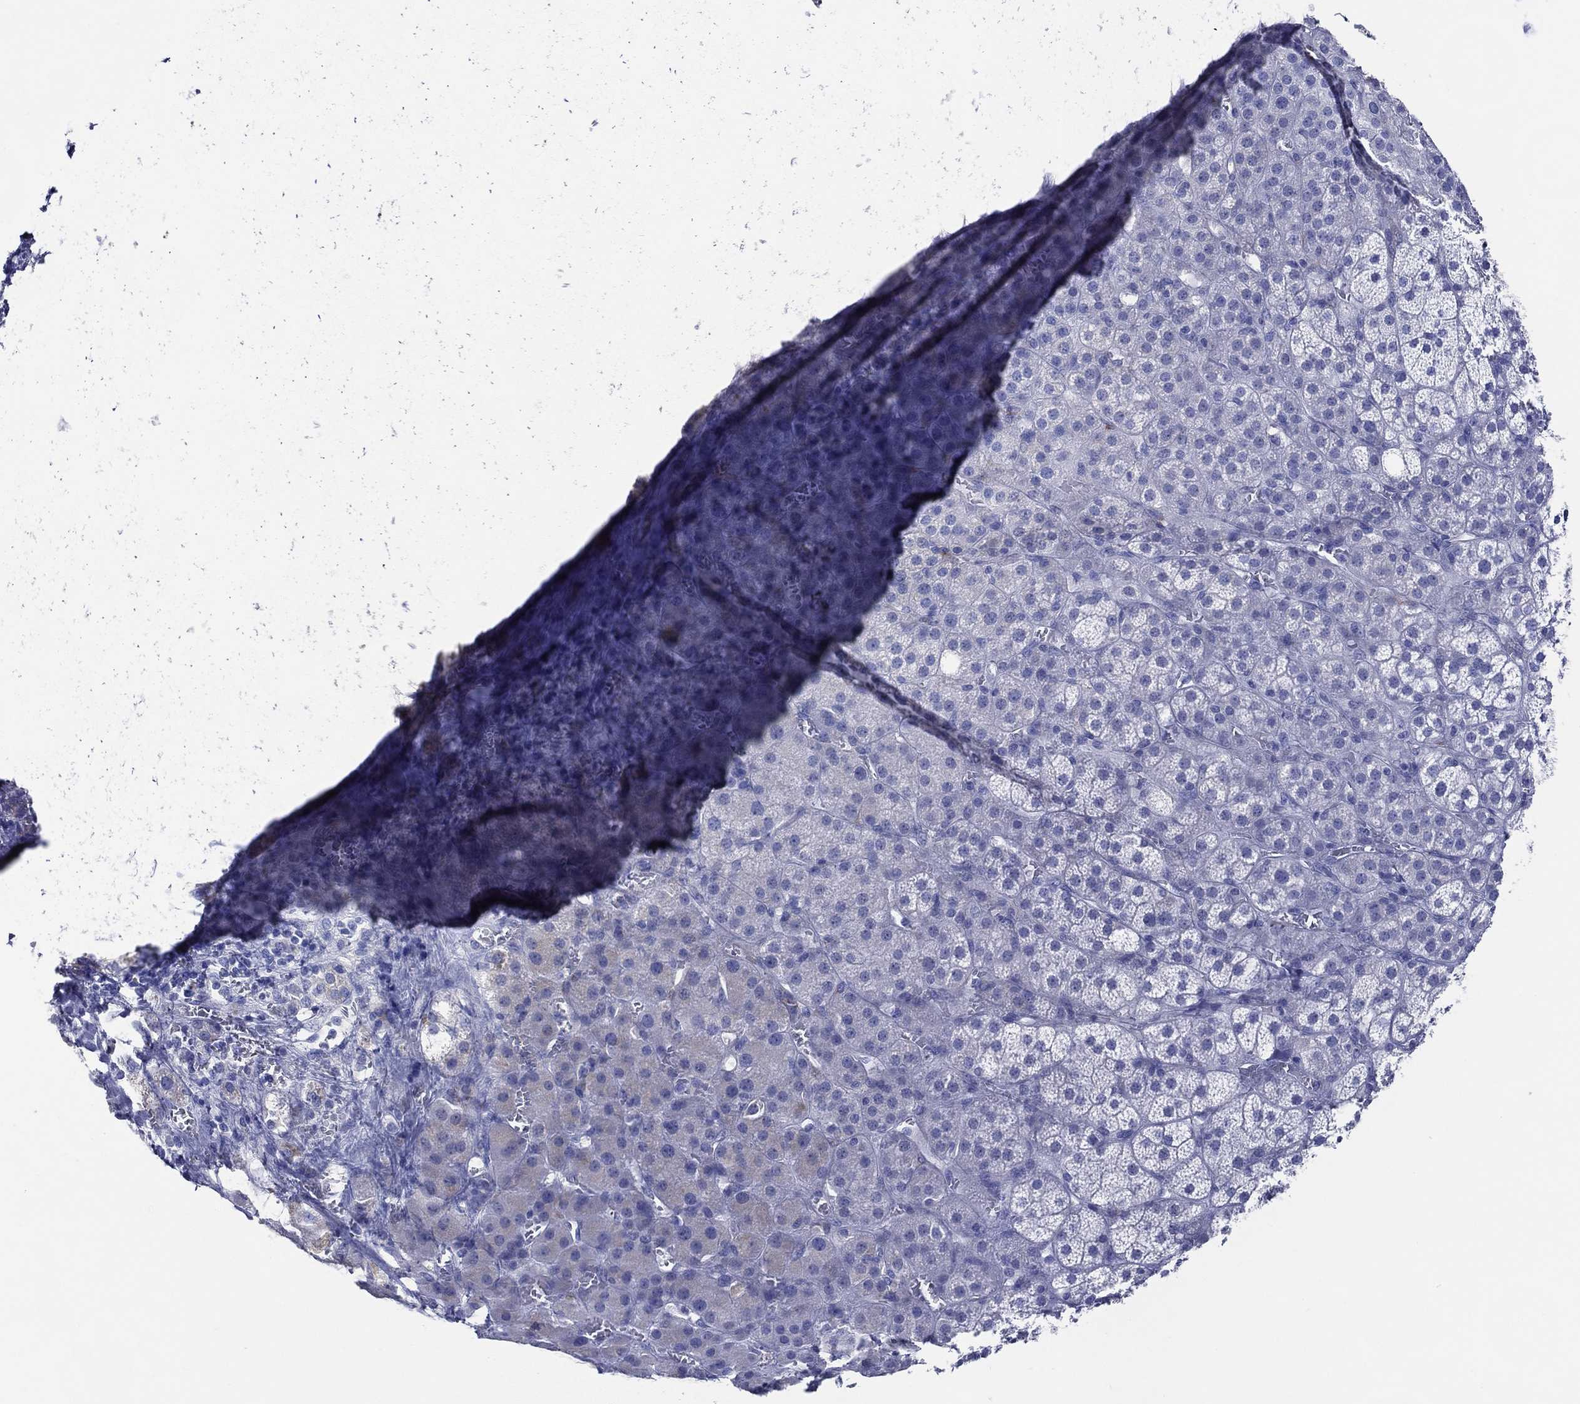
{"staining": {"intensity": "weak", "quantity": "<25%", "location": "cytoplasmic/membranous"}, "tissue": "adrenal gland", "cell_type": "Glandular cells", "image_type": "normal", "snomed": [{"axis": "morphology", "description": "Normal tissue, NOS"}, {"axis": "topography", "description": "Adrenal gland"}], "caption": "IHC micrograph of benign adrenal gland: adrenal gland stained with DAB (3,3'-diaminobenzidine) demonstrates no significant protein staining in glandular cells. (Brightfield microscopy of DAB immunohistochemistry at high magnification).", "gene": "ACE2", "patient": {"sex": "male", "age": 70}}